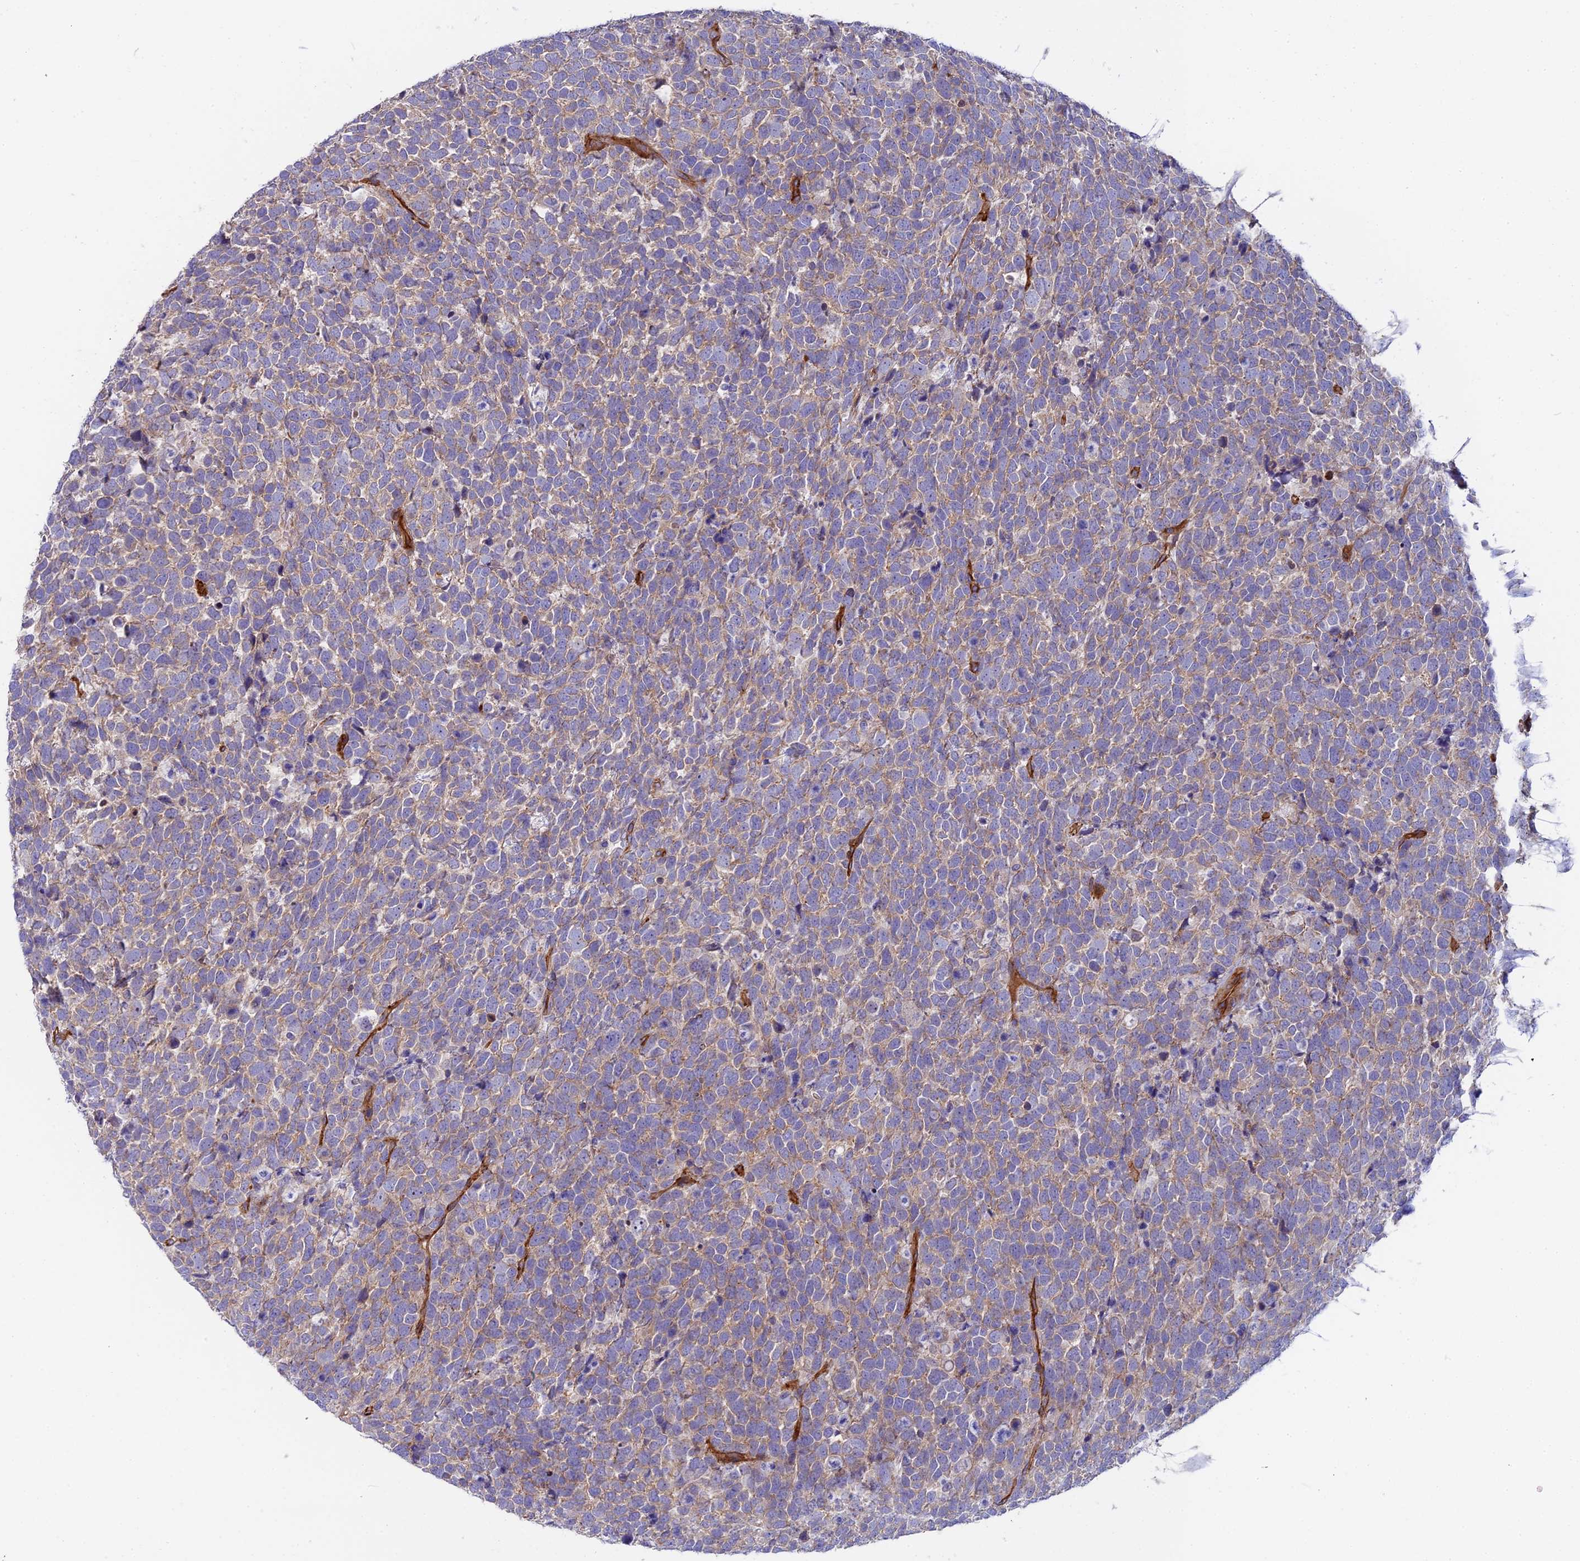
{"staining": {"intensity": "weak", "quantity": "<25%", "location": "cytoplasmic/membranous"}, "tissue": "urothelial cancer", "cell_type": "Tumor cells", "image_type": "cancer", "snomed": [{"axis": "morphology", "description": "Urothelial carcinoma, High grade"}, {"axis": "topography", "description": "Urinary bladder"}], "caption": "Tumor cells are negative for protein expression in human urothelial cancer.", "gene": "CNBD2", "patient": {"sex": "female", "age": 82}}